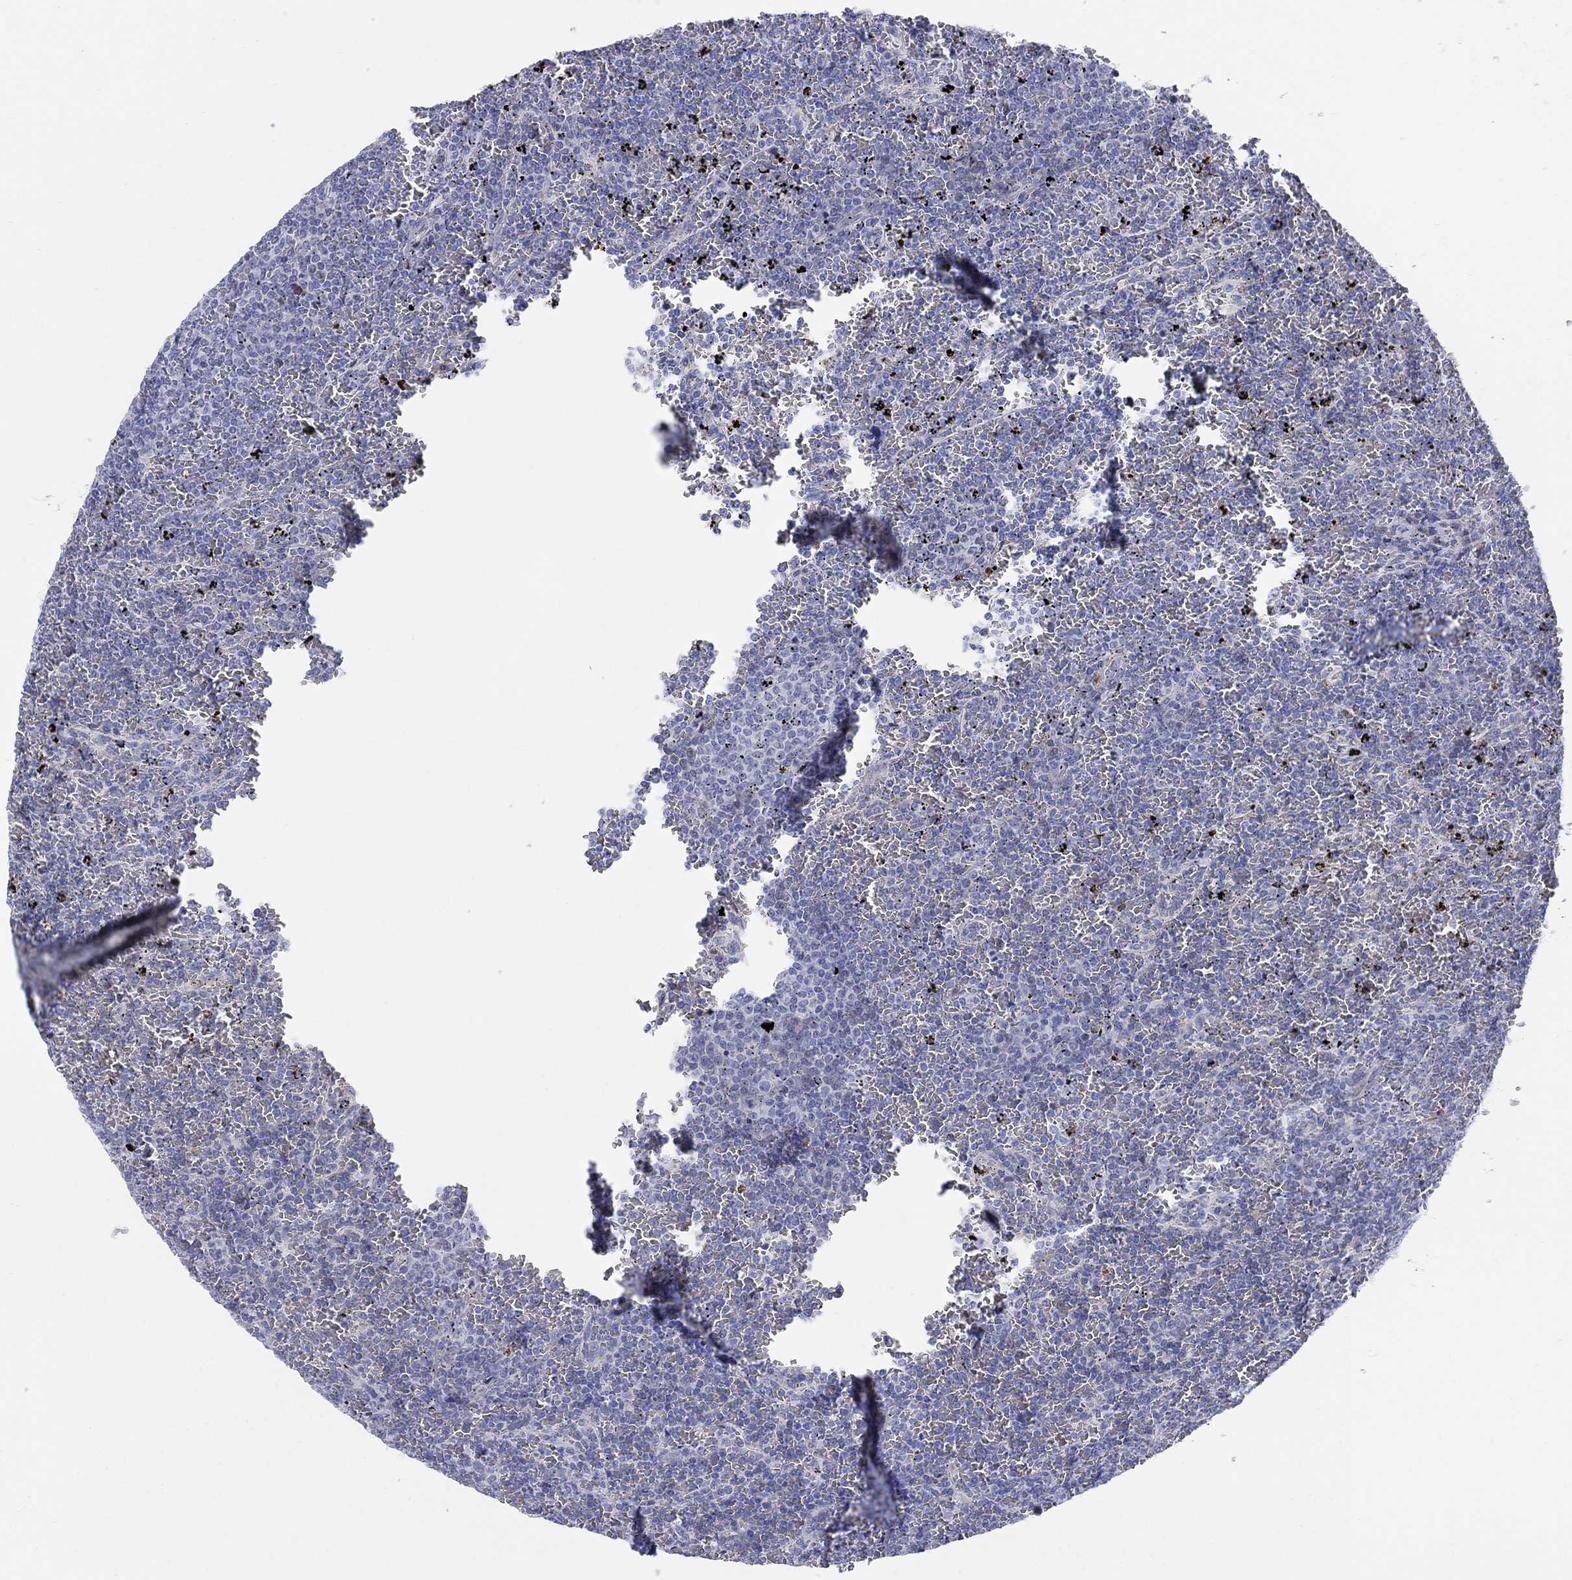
{"staining": {"intensity": "negative", "quantity": "none", "location": "none"}, "tissue": "lymphoma", "cell_type": "Tumor cells", "image_type": "cancer", "snomed": [{"axis": "morphology", "description": "Malignant lymphoma, non-Hodgkin's type, Low grade"}, {"axis": "topography", "description": "Spleen"}], "caption": "IHC histopathology image of human low-grade malignant lymphoma, non-Hodgkin's type stained for a protein (brown), which demonstrates no positivity in tumor cells.", "gene": "HEATR4", "patient": {"sex": "female", "age": 77}}